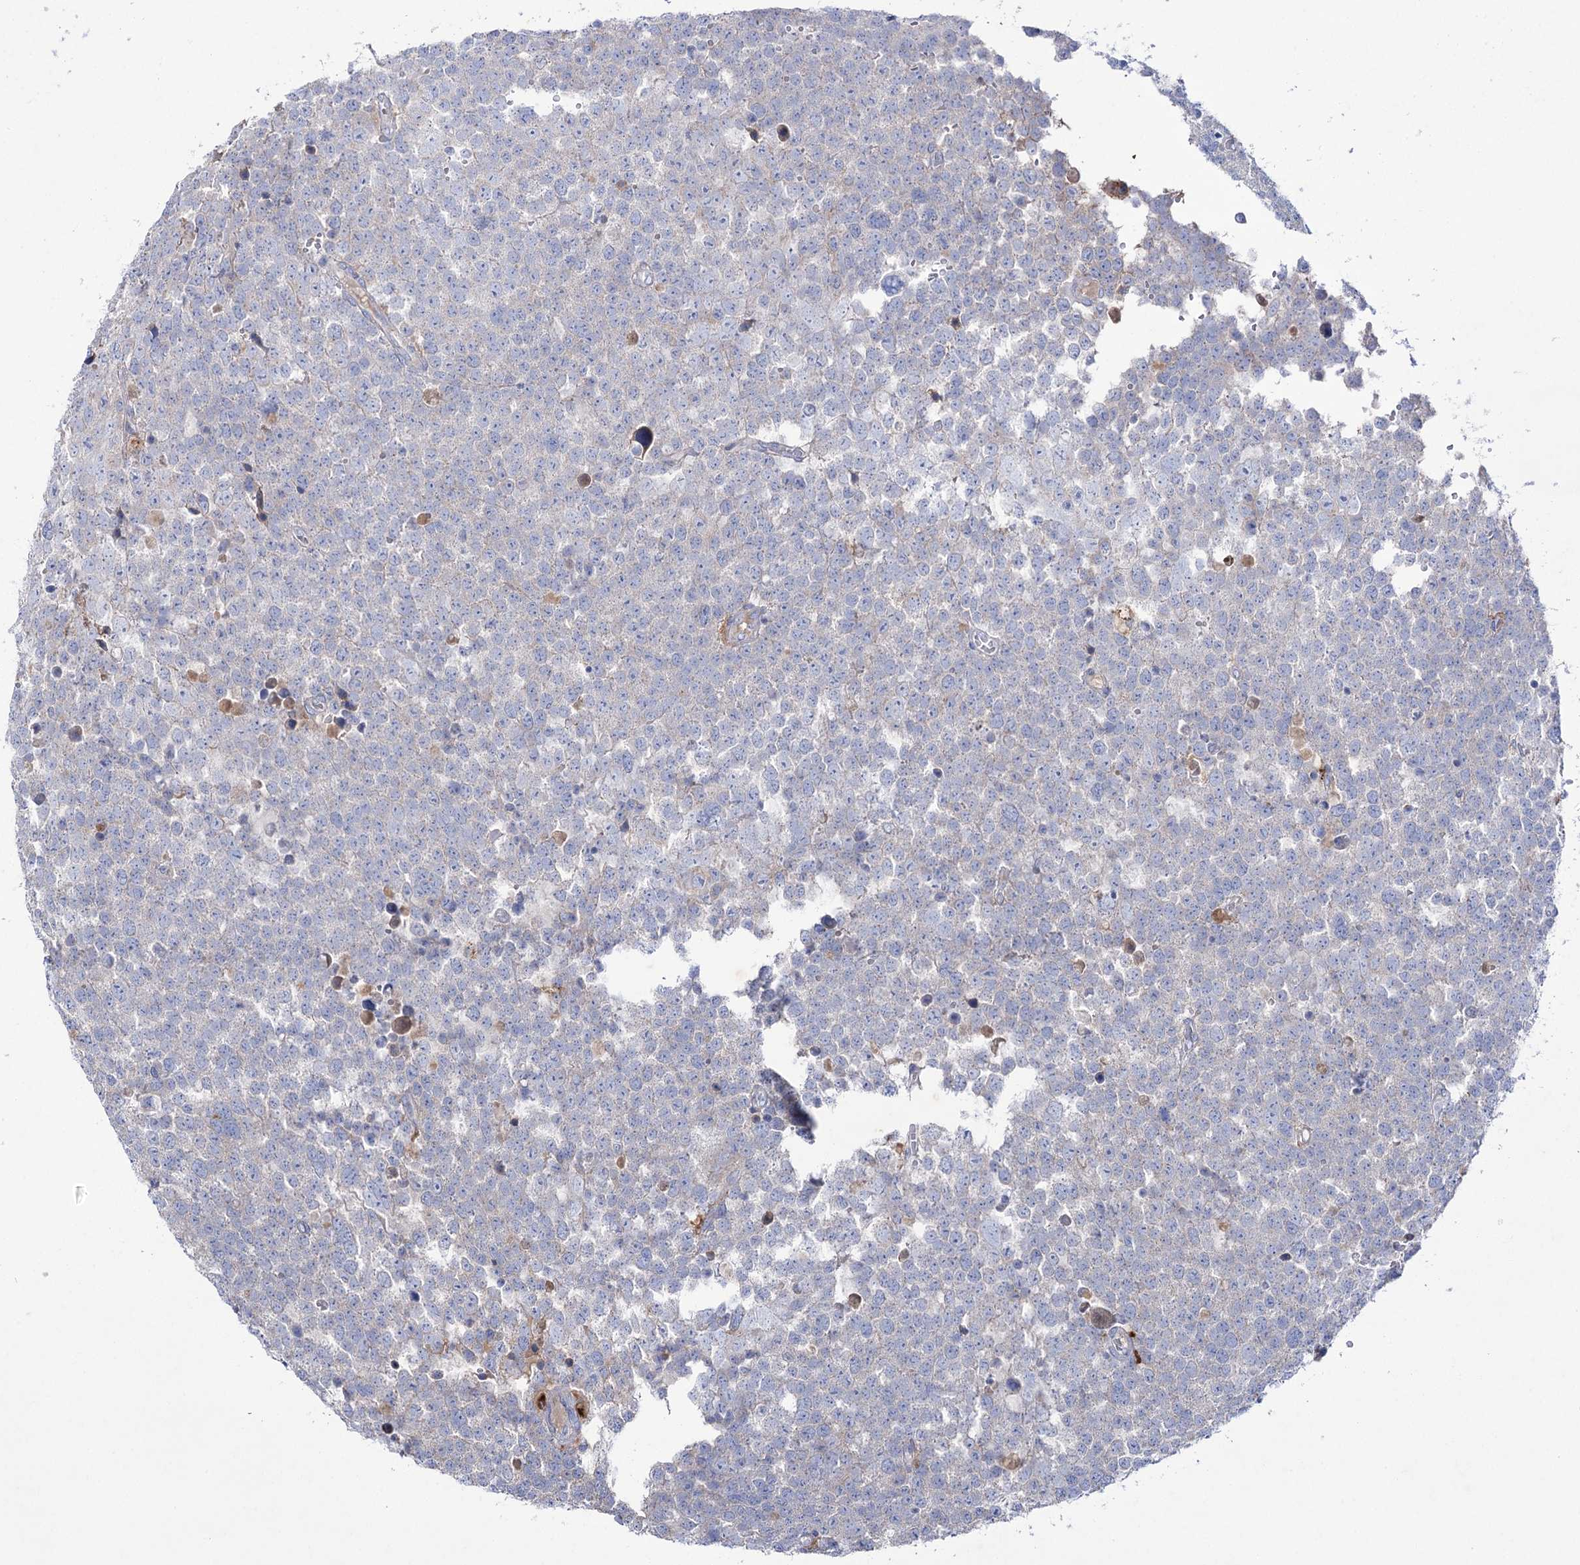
{"staining": {"intensity": "negative", "quantity": "none", "location": "none"}, "tissue": "testis cancer", "cell_type": "Tumor cells", "image_type": "cancer", "snomed": [{"axis": "morphology", "description": "Seminoma, NOS"}, {"axis": "topography", "description": "Testis"}], "caption": "Human seminoma (testis) stained for a protein using immunohistochemistry (IHC) shows no positivity in tumor cells.", "gene": "NAGLU", "patient": {"sex": "male", "age": 71}}